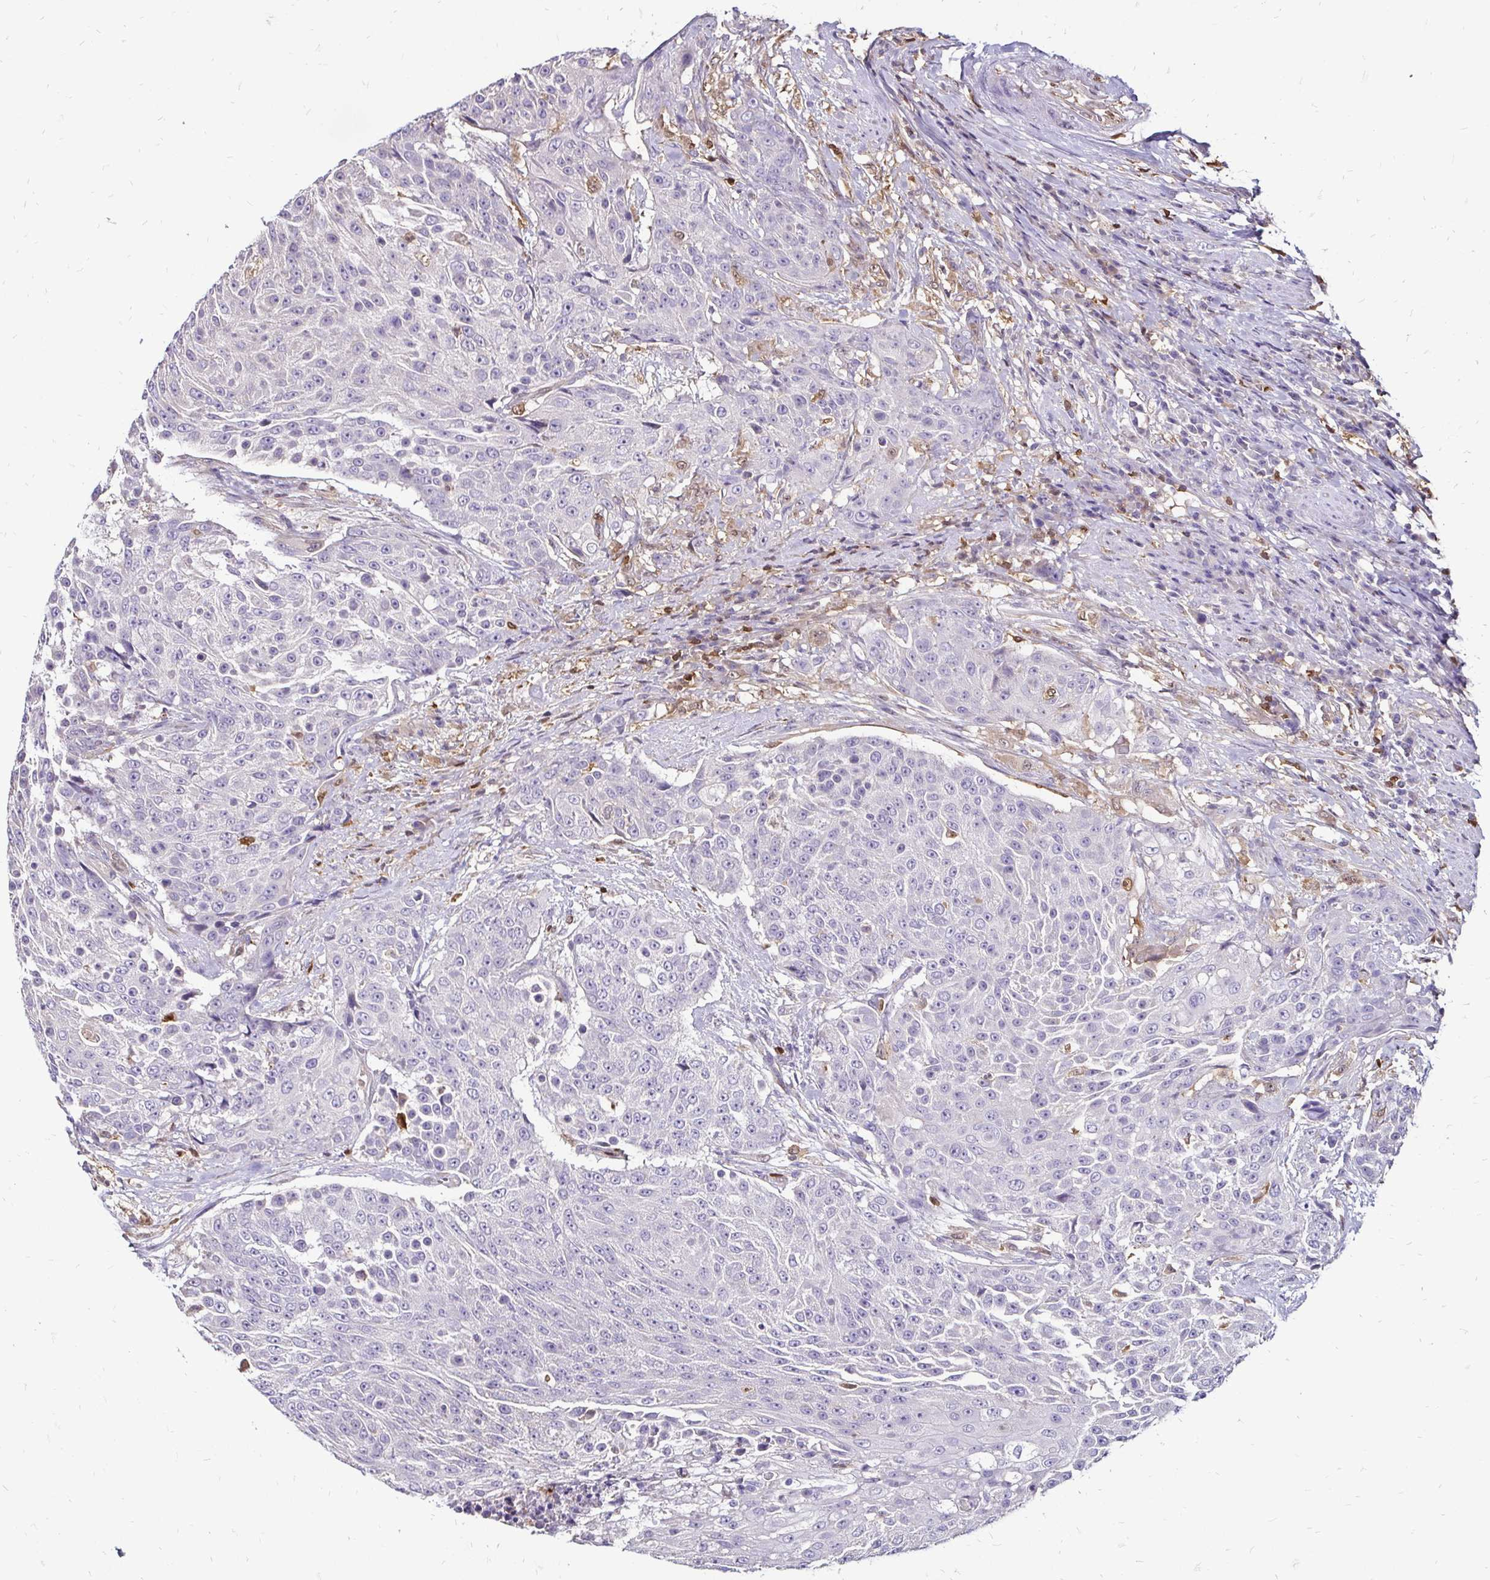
{"staining": {"intensity": "negative", "quantity": "none", "location": "none"}, "tissue": "urothelial cancer", "cell_type": "Tumor cells", "image_type": "cancer", "snomed": [{"axis": "morphology", "description": "Urothelial carcinoma, High grade"}, {"axis": "topography", "description": "Urinary bladder"}], "caption": "Immunohistochemical staining of human high-grade urothelial carcinoma exhibits no significant positivity in tumor cells.", "gene": "ZFP1", "patient": {"sex": "female", "age": 63}}